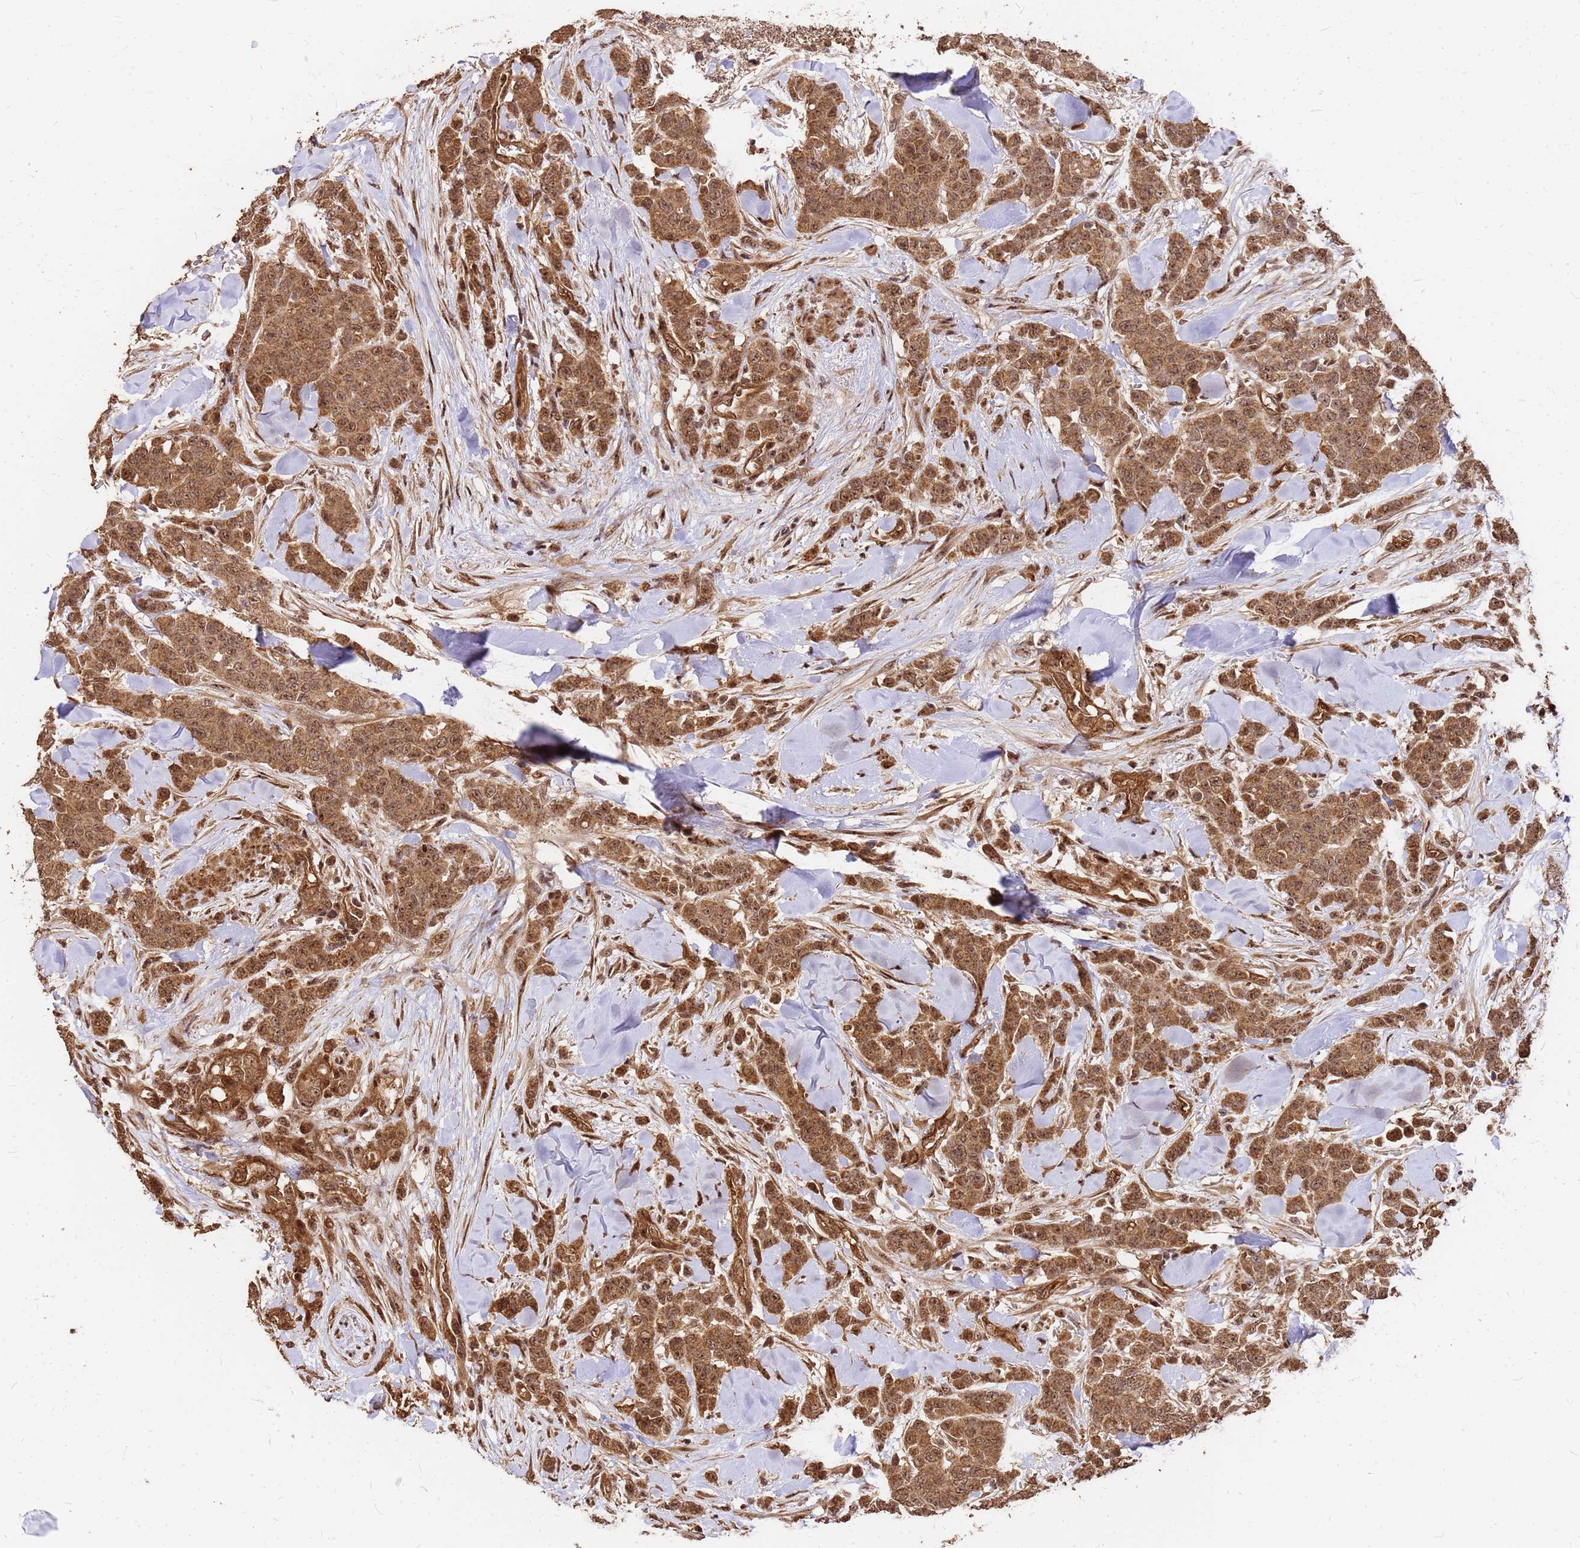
{"staining": {"intensity": "moderate", "quantity": ">75%", "location": "cytoplasmic/membranous,nuclear"}, "tissue": "breast cancer", "cell_type": "Tumor cells", "image_type": "cancer", "snomed": [{"axis": "morphology", "description": "Lobular carcinoma"}, {"axis": "topography", "description": "Breast"}], "caption": "Human breast cancer stained for a protein (brown) displays moderate cytoplasmic/membranous and nuclear positive expression in approximately >75% of tumor cells.", "gene": "GPATCH8", "patient": {"sex": "female", "age": 91}}